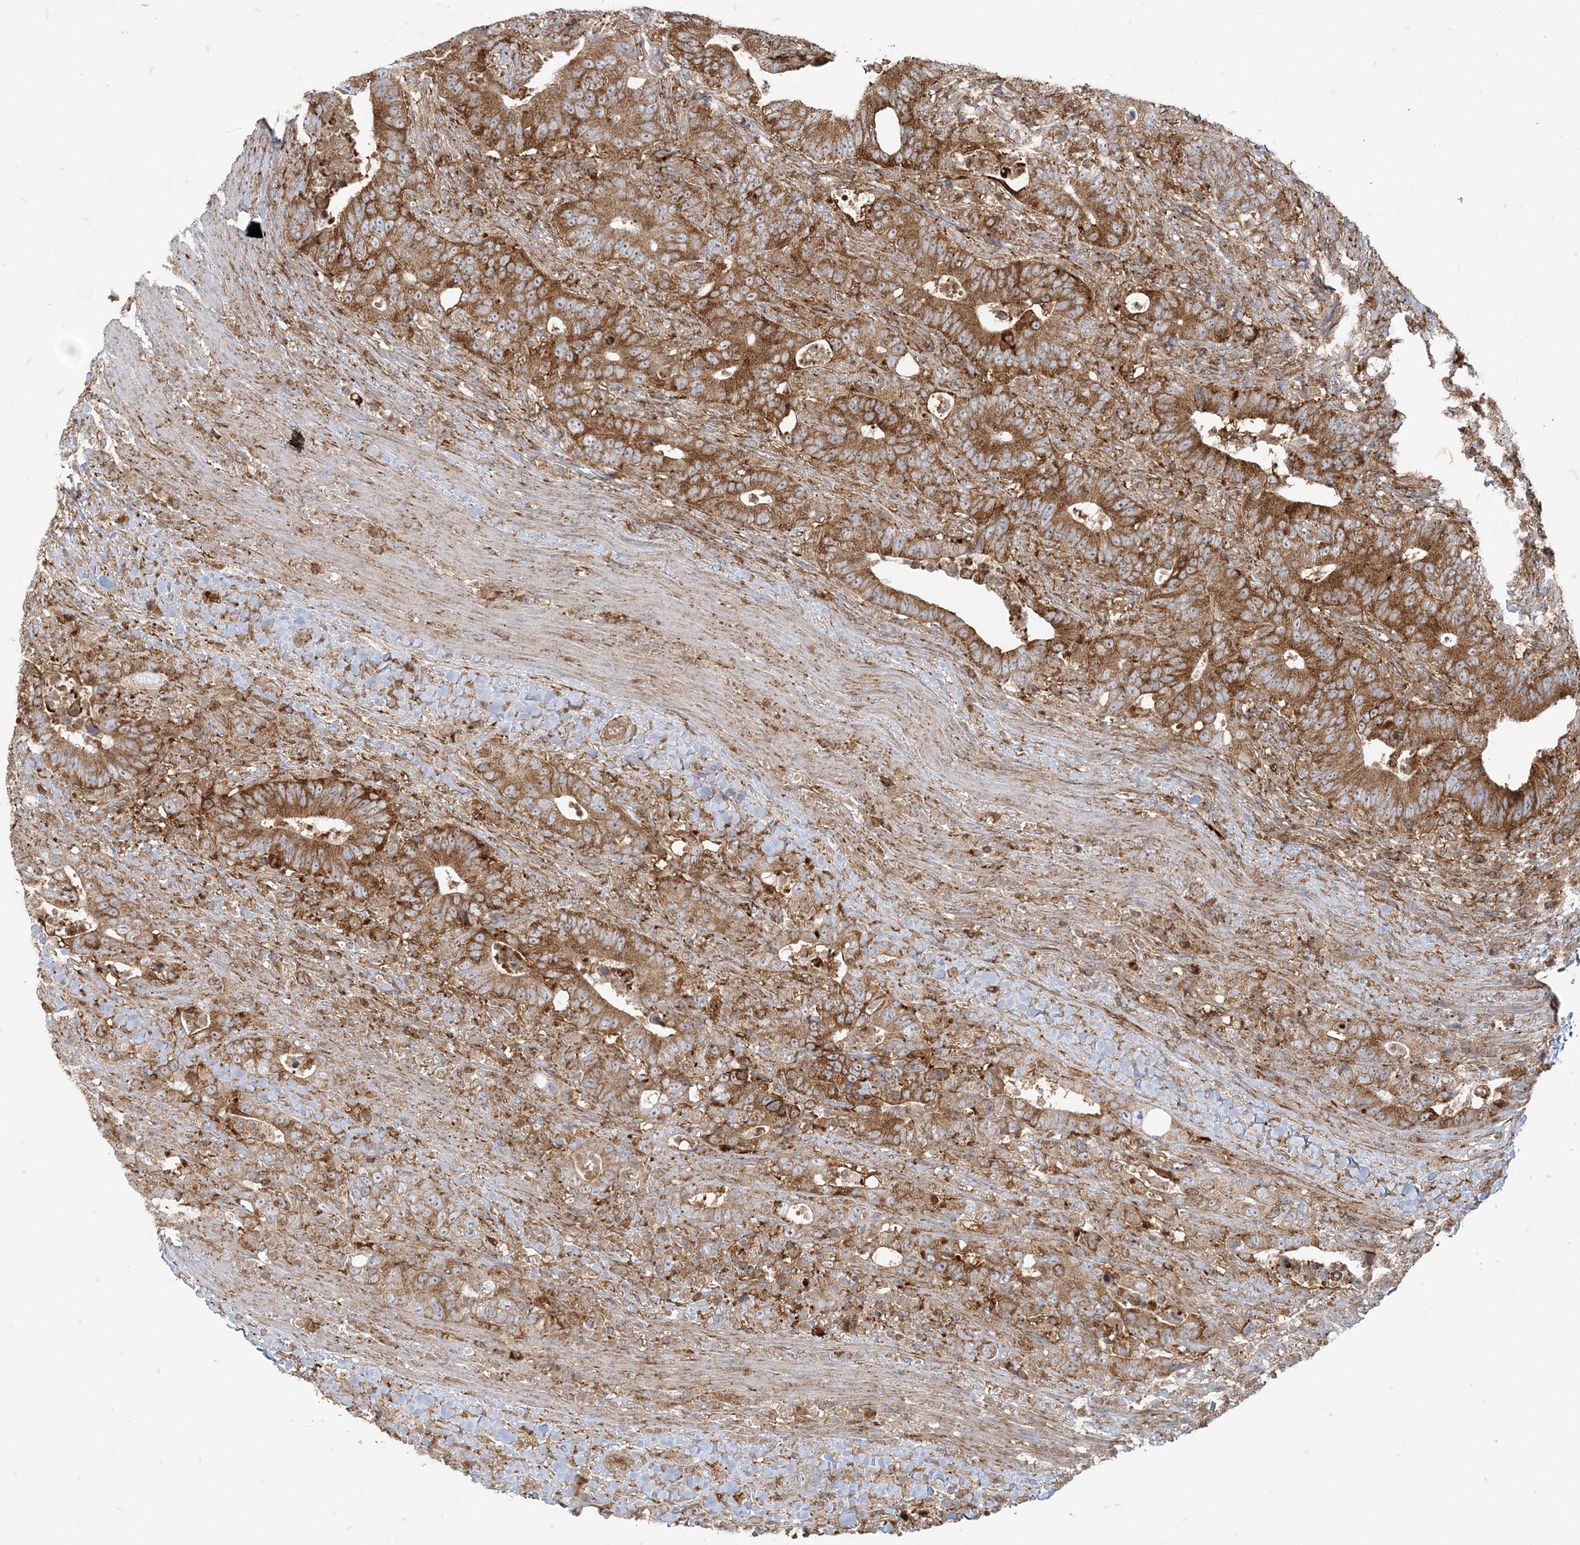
{"staining": {"intensity": "moderate", "quantity": ">75%", "location": "cytoplasmic/membranous"}, "tissue": "colorectal cancer", "cell_type": "Tumor cells", "image_type": "cancer", "snomed": [{"axis": "morphology", "description": "Adenocarcinoma, NOS"}, {"axis": "topography", "description": "Colon"}], "caption": "About >75% of tumor cells in human adenocarcinoma (colorectal) reveal moderate cytoplasmic/membranous protein staining as visualized by brown immunohistochemical staining.", "gene": "DERL3", "patient": {"sex": "female", "age": 75}}